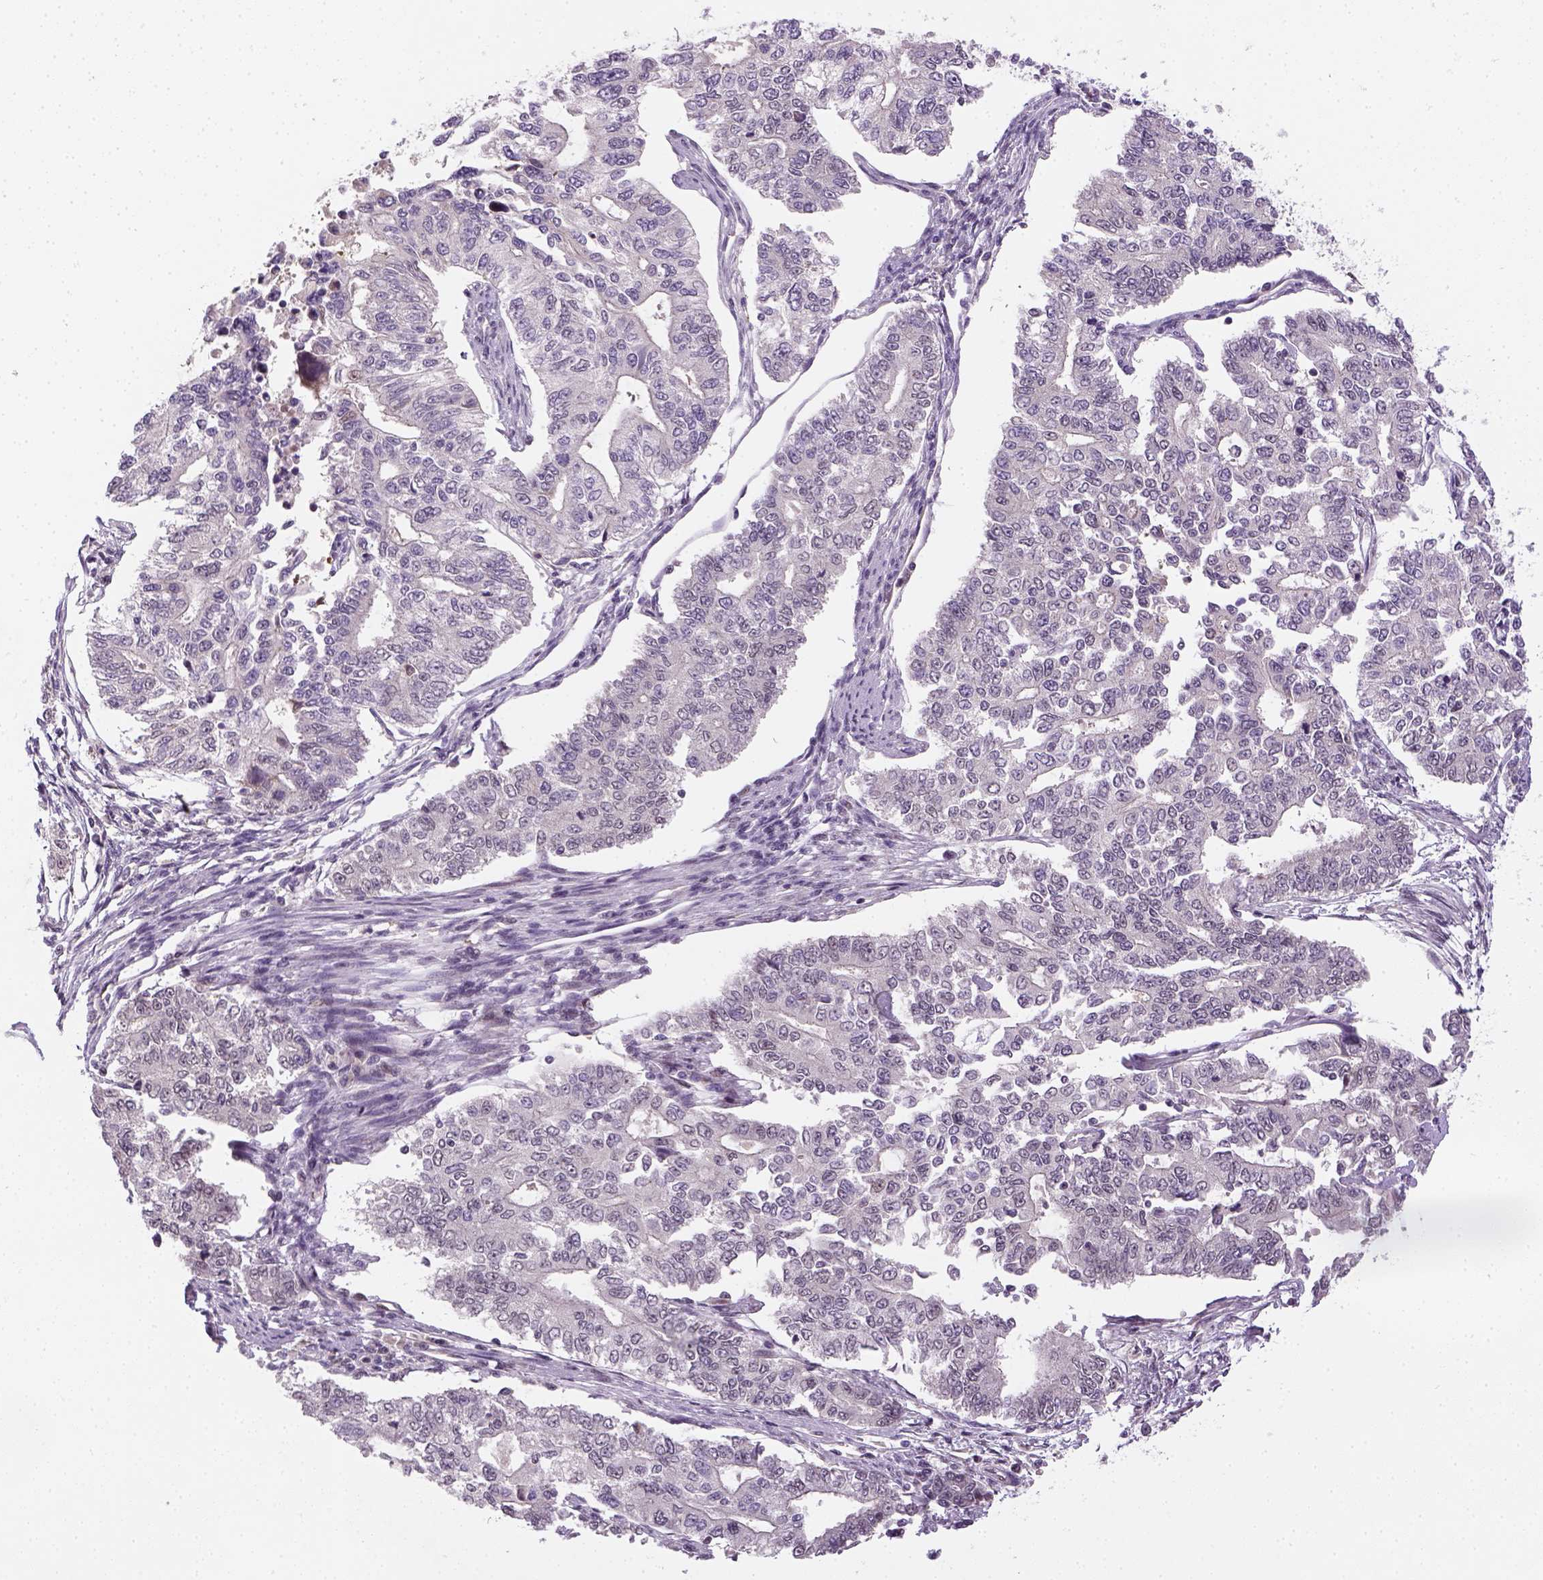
{"staining": {"intensity": "negative", "quantity": "none", "location": "none"}, "tissue": "endometrial cancer", "cell_type": "Tumor cells", "image_type": "cancer", "snomed": [{"axis": "morphology", "description": "Adenocarcinoma, NOS"}, {"axis": "topography", "description": "Uterus"}], "caption": "An image of human adenocarcinoma (endometrial) is negative for staining in tumor cells. (IHC, brightfield microscopy, high magnification).", "gene": "MAGEB3", "patient": {"sex": "female", "age": 59}}